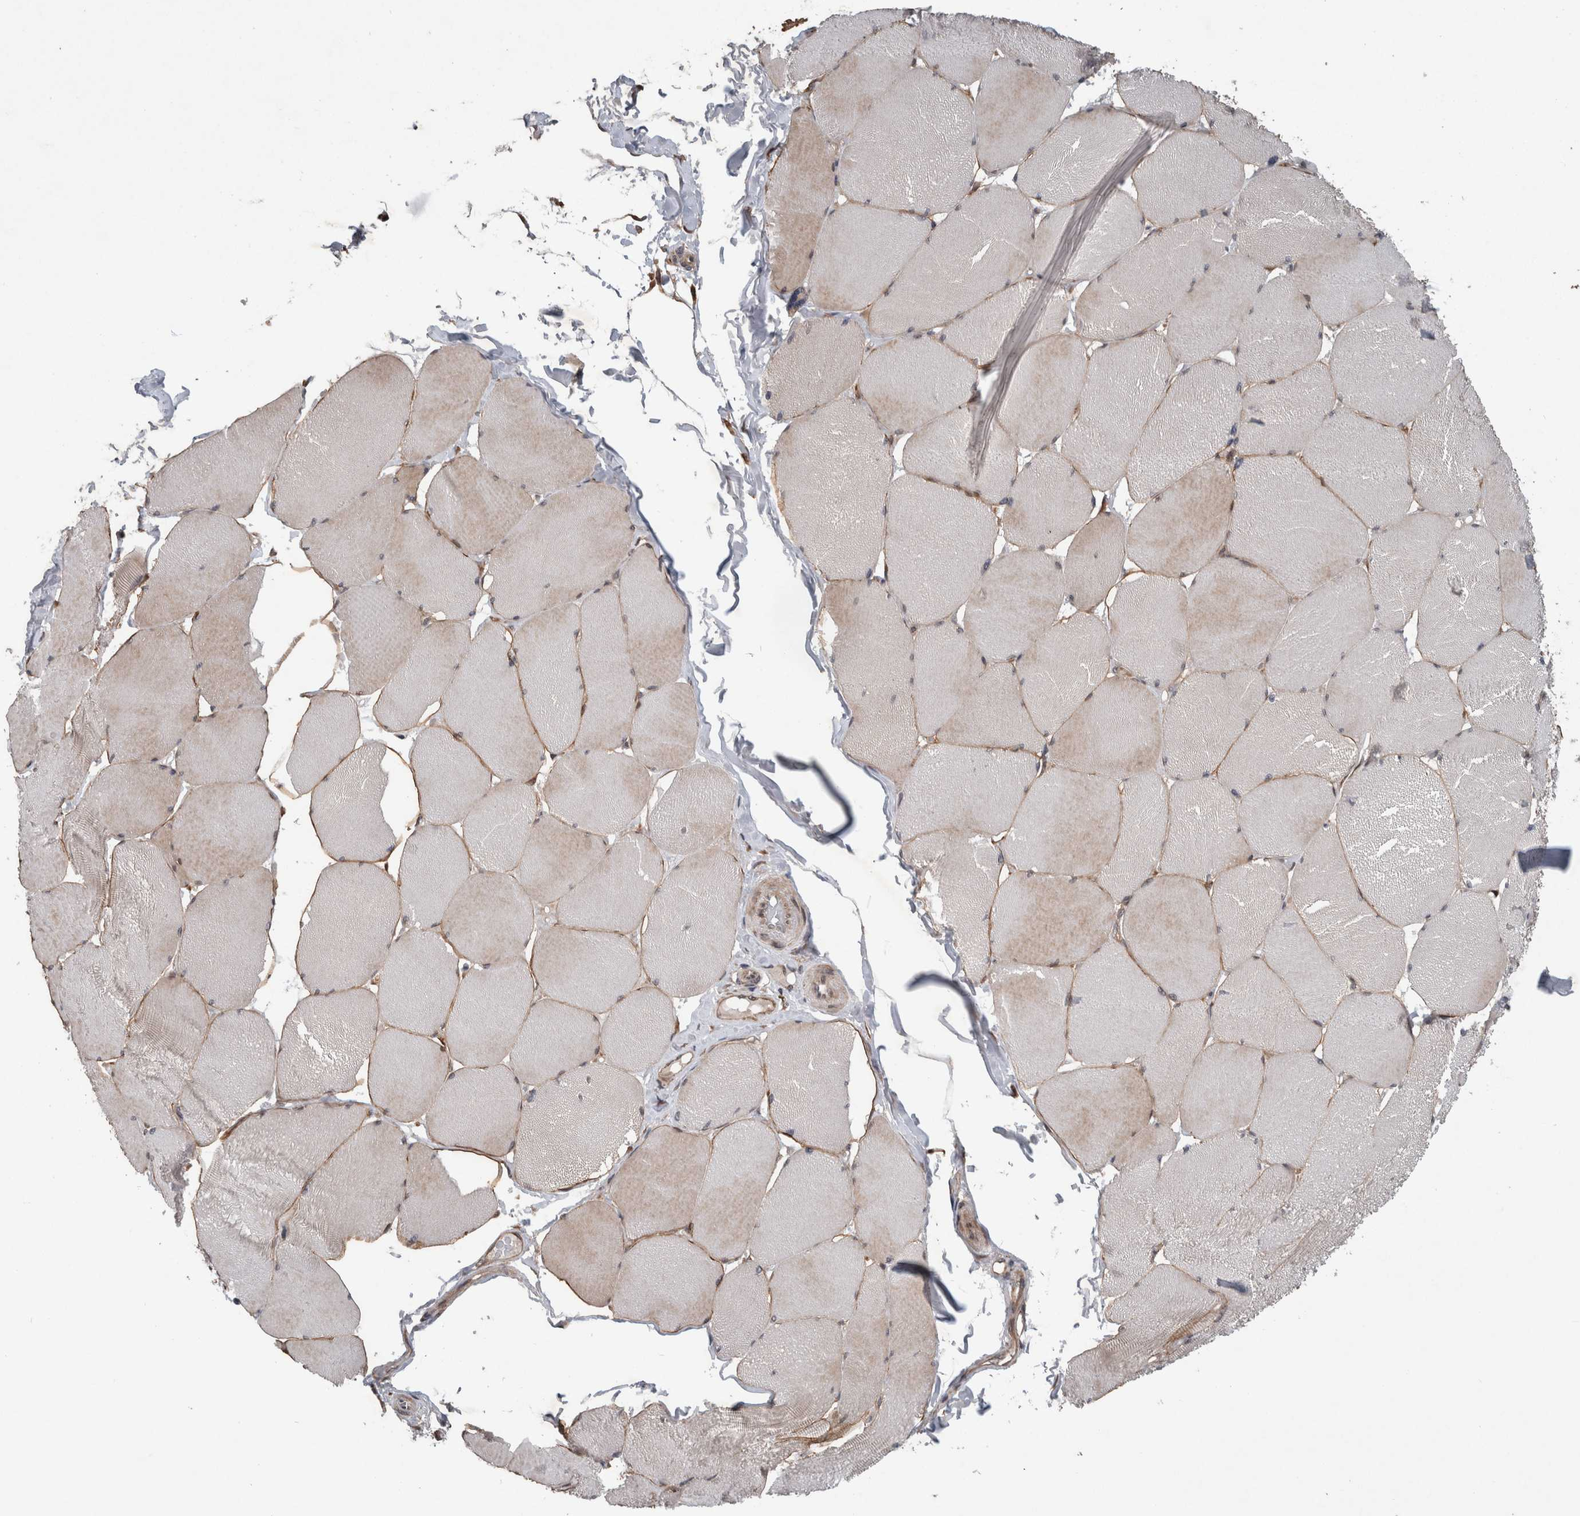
{"staining": {"intensity": "moderate", "quantity": "<25%", "location": "cytoplasmic/membranous"}, "tissue": "skeletal muscle", "cell_type": "Myocytes", "image_type": "normal", "snomed": [{"axis": "morphology", "description": "Normal tissue, NOS"}, {"axis": "topography", "description": "Skin"}, {"axis": "topography", "description": "Skeletal muscle"}], "caption": "This is a histology image of immunohistochemistry staining of benign skeletal muscle, which shows moderate positivity in the cytoplasmic/membranous of myocytes.", "gene": "GIMAP6", "patient": {"sex": "male", "age": 83}}